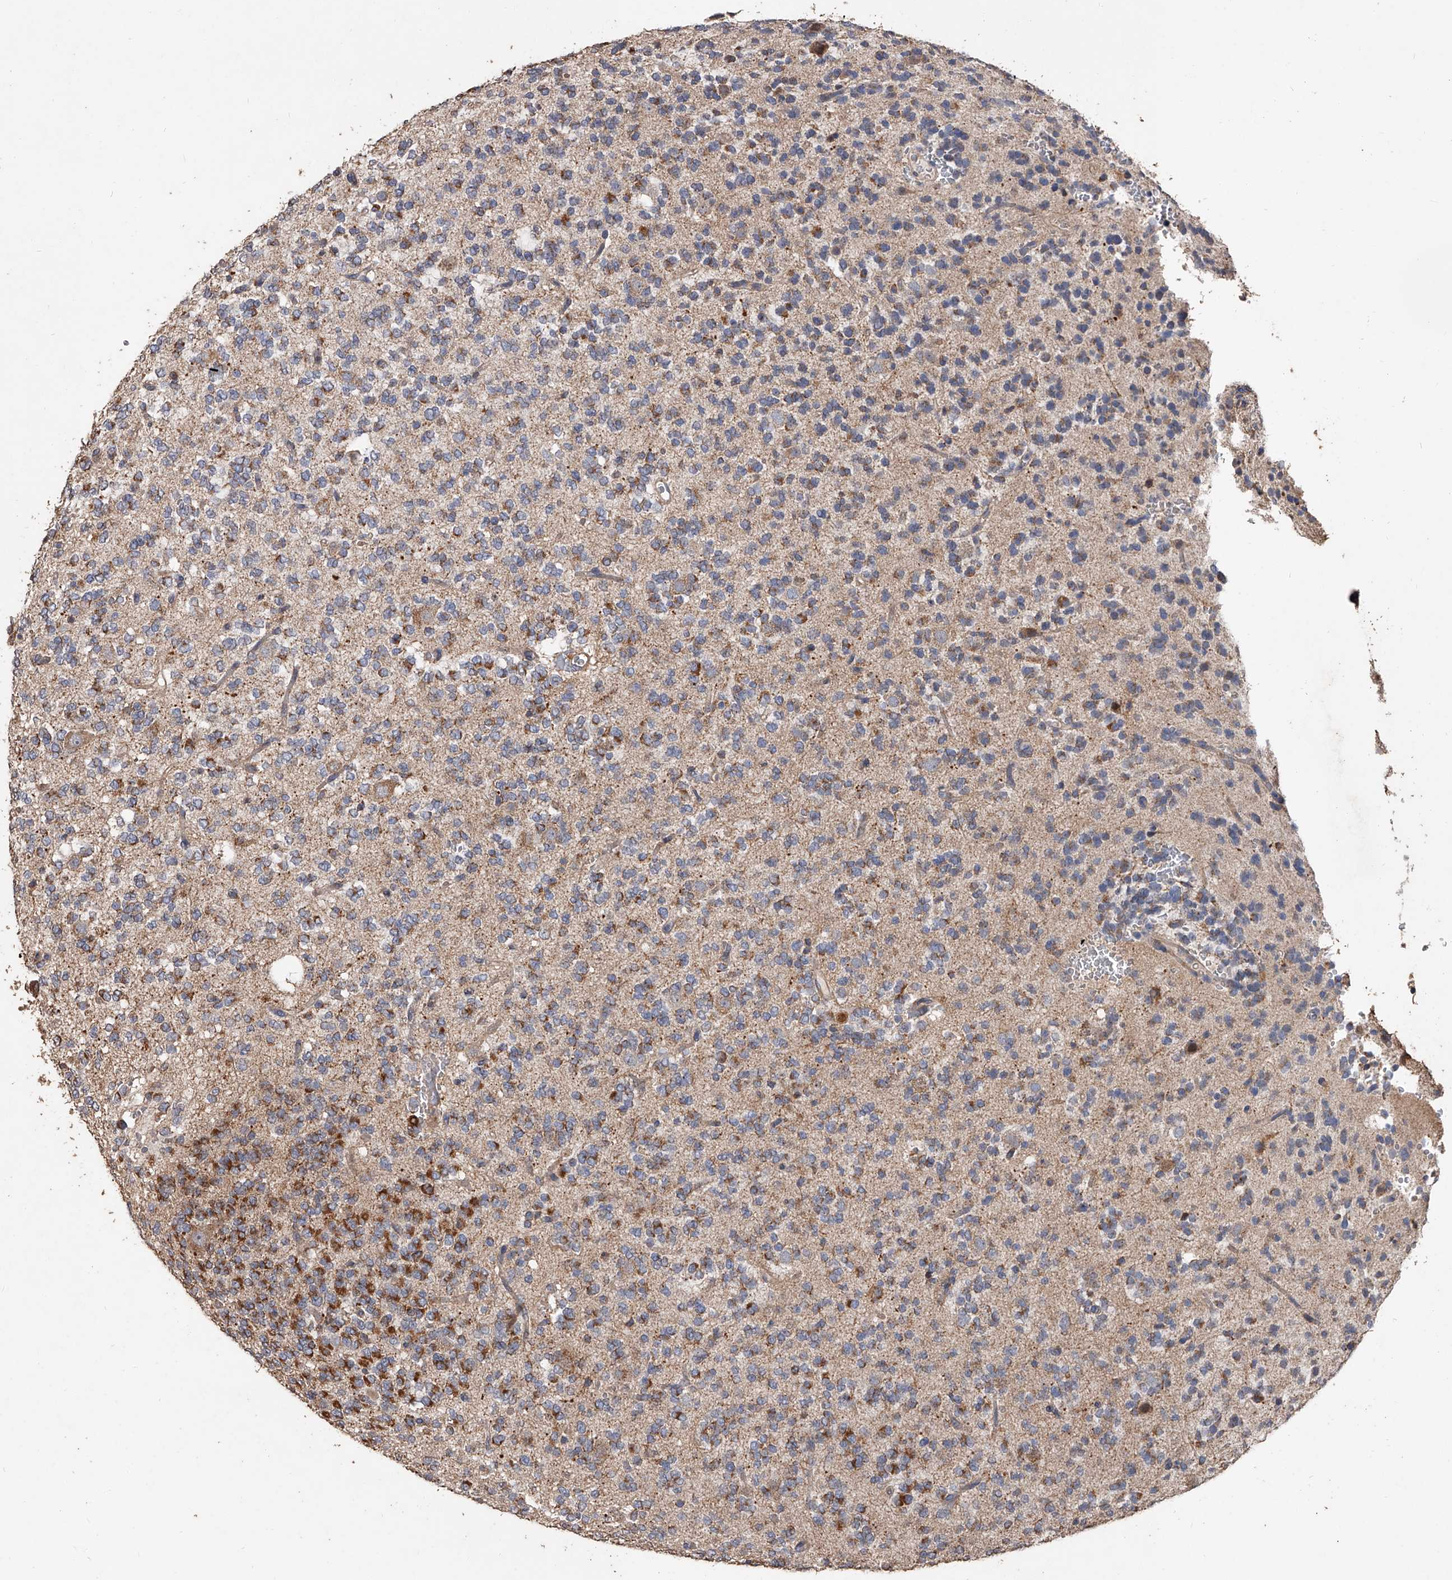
{"staining": {"intensity": "moderate", "quantity": ">75%", "location": "cytoplasmic/membranous"}, "tissue": "glioma", "cell_type": "Tumor cells", "image_type": "cancer", "snomed": [{"axis": "morphology", "description": "Glioma, malignant, Low grade"}, {"axis": "topography", "description": "Brain"}], "caption": "An image of glioma stained for a protein demonstrates moderate cytoplasmic/membranous brown staining in tumor cells. The staining was performed using DAB to visualize the protein expression in brown, while the nuclei were stained in blue with hematoxylin (Magnification: 20x).", "gene": "LTV1", "patient": {"sex": "male", "age": 38}}